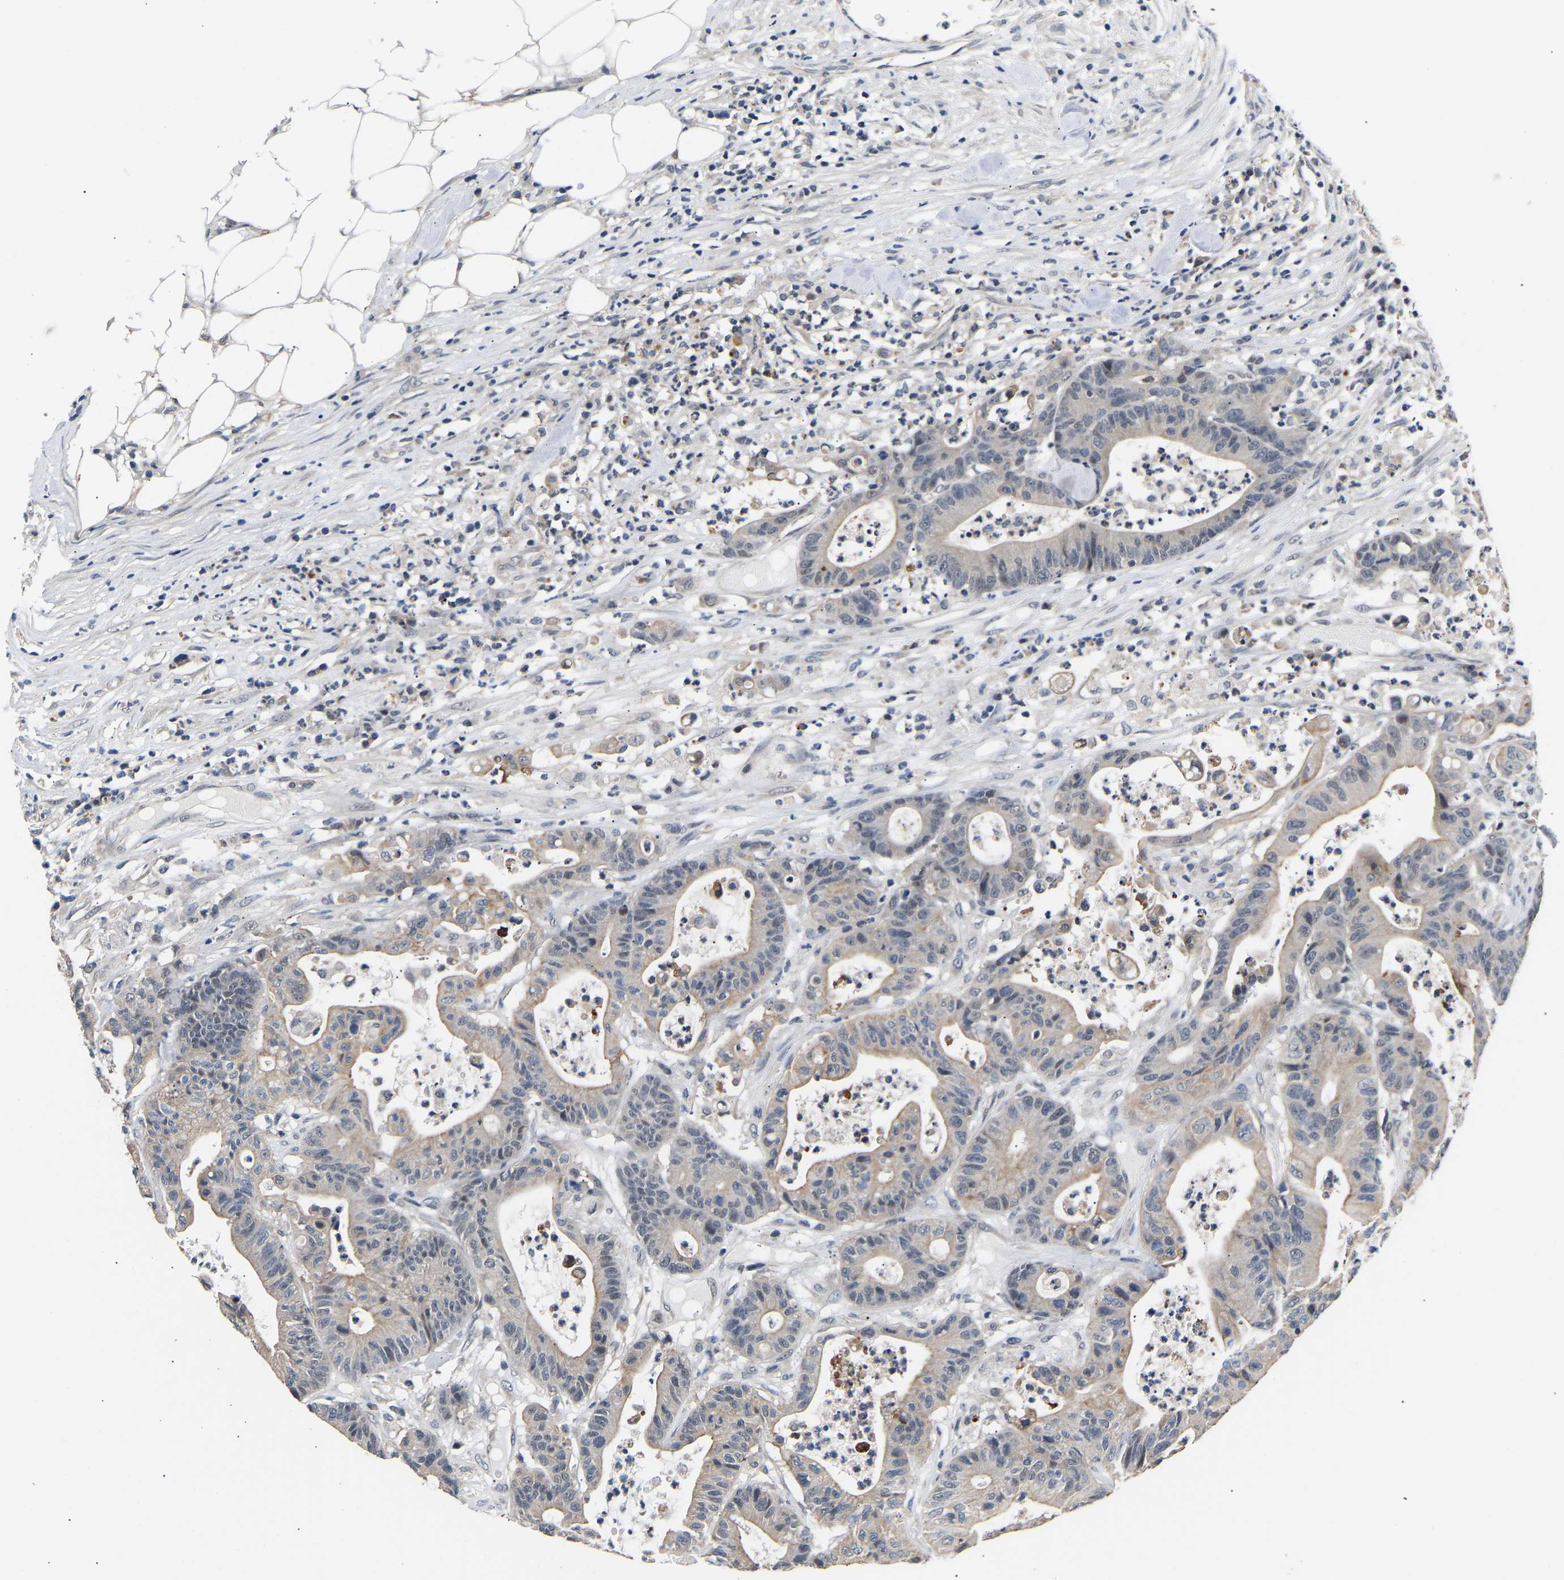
{"staining": {"intensity": "weak", "quantity": "<25%", "location": "cytoplasmic/membranous"}, "tissue": "colorectal cancer", "cell_type": "Tumor cells", "image_type": "cancer", "snomed": [{"axis": "morphology", "description": "Adenocarcinoma, NOS"}, {"axis": "topography", "description": "Colon"}], "caption": "This is an IHC image of human colorectal adenocarcinoma. There is no expression in tumor cells.", "gene": "METTL16", "patient": {"sex": "female", "age": 84}}